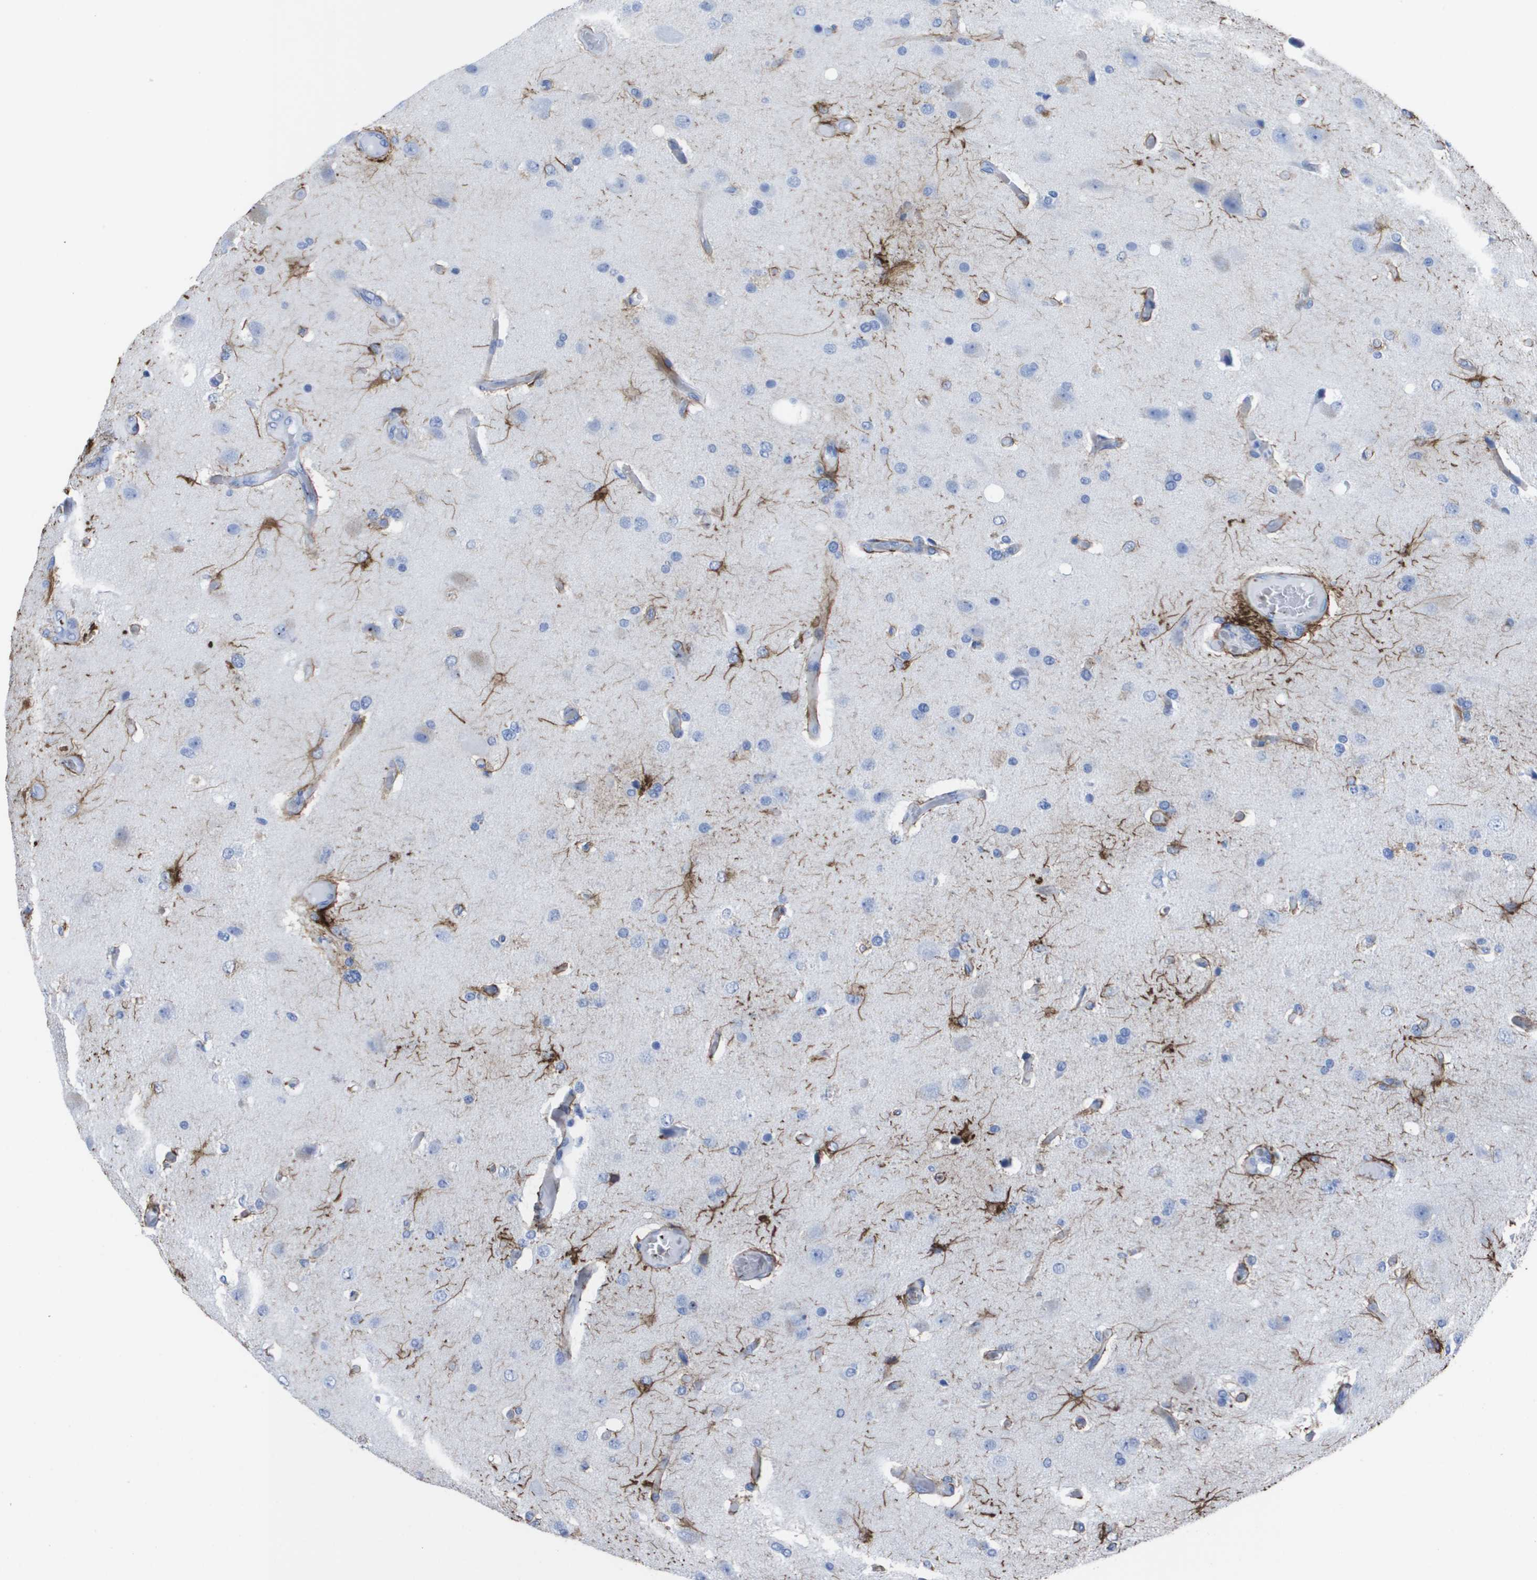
{"staining": {"intensity": "negative", "quantity": "none", "location": "none"}, "tissue": "glioma", "cell_type": "Tumor cells", "image_type": "cancer", "snomed": [{"axis": "morphology", "description": "Normal tissue, NOS"}, {"axis": "morphology", "description": "Glioma, malignant, High grade"}, {"axis": "topography", "description": "Cerebral cortex"}], "caption": "Immunohistochemistry image of high-grade glioma (malignant) stained for a protein (brown), which demonstrates no expression in tumor cells.", "gene": "KCNA3", "patient": {"sex": "male", "age": 77}}